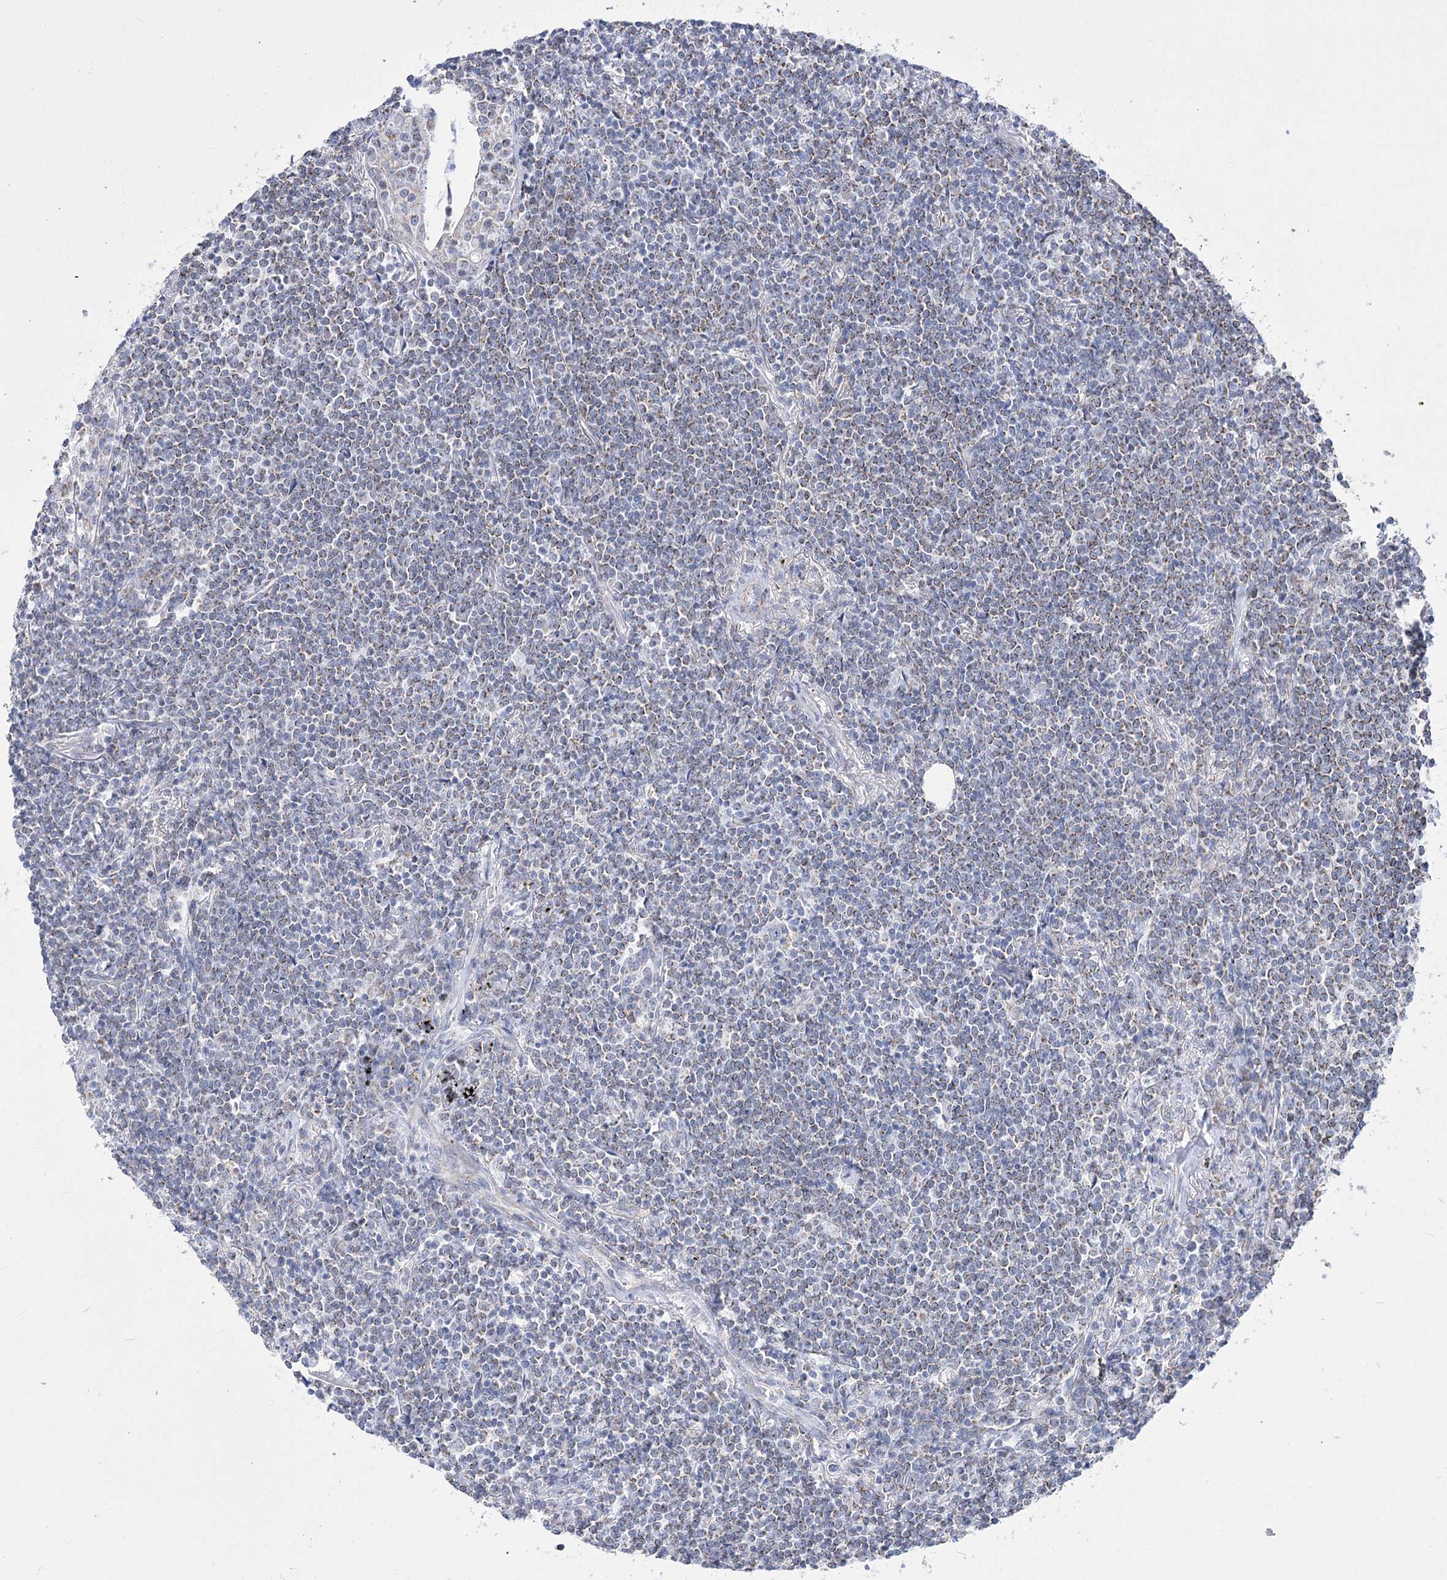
{"staining": {"intensity": "weak", "quantity": ">75%", "location": "cytoplasmic/membranous"}, "tissue": "lymphoma", "cell_type": "Tumor cells", "image_type": "cancer", "snomed": [{"axis": "morphology", "description": "Malignant lymphoma, non-Hodgkin's type, Low grade"}, {"axis": "topography", "description": "Lung"}], "caption": "Brown immunohistochemical staining in lymphoma exhibits weak cytoplasmic/membranous staining in about >75% of tumor cells.", "gene": "PDHB", "patient": {"sex": "female", "age": 71}}